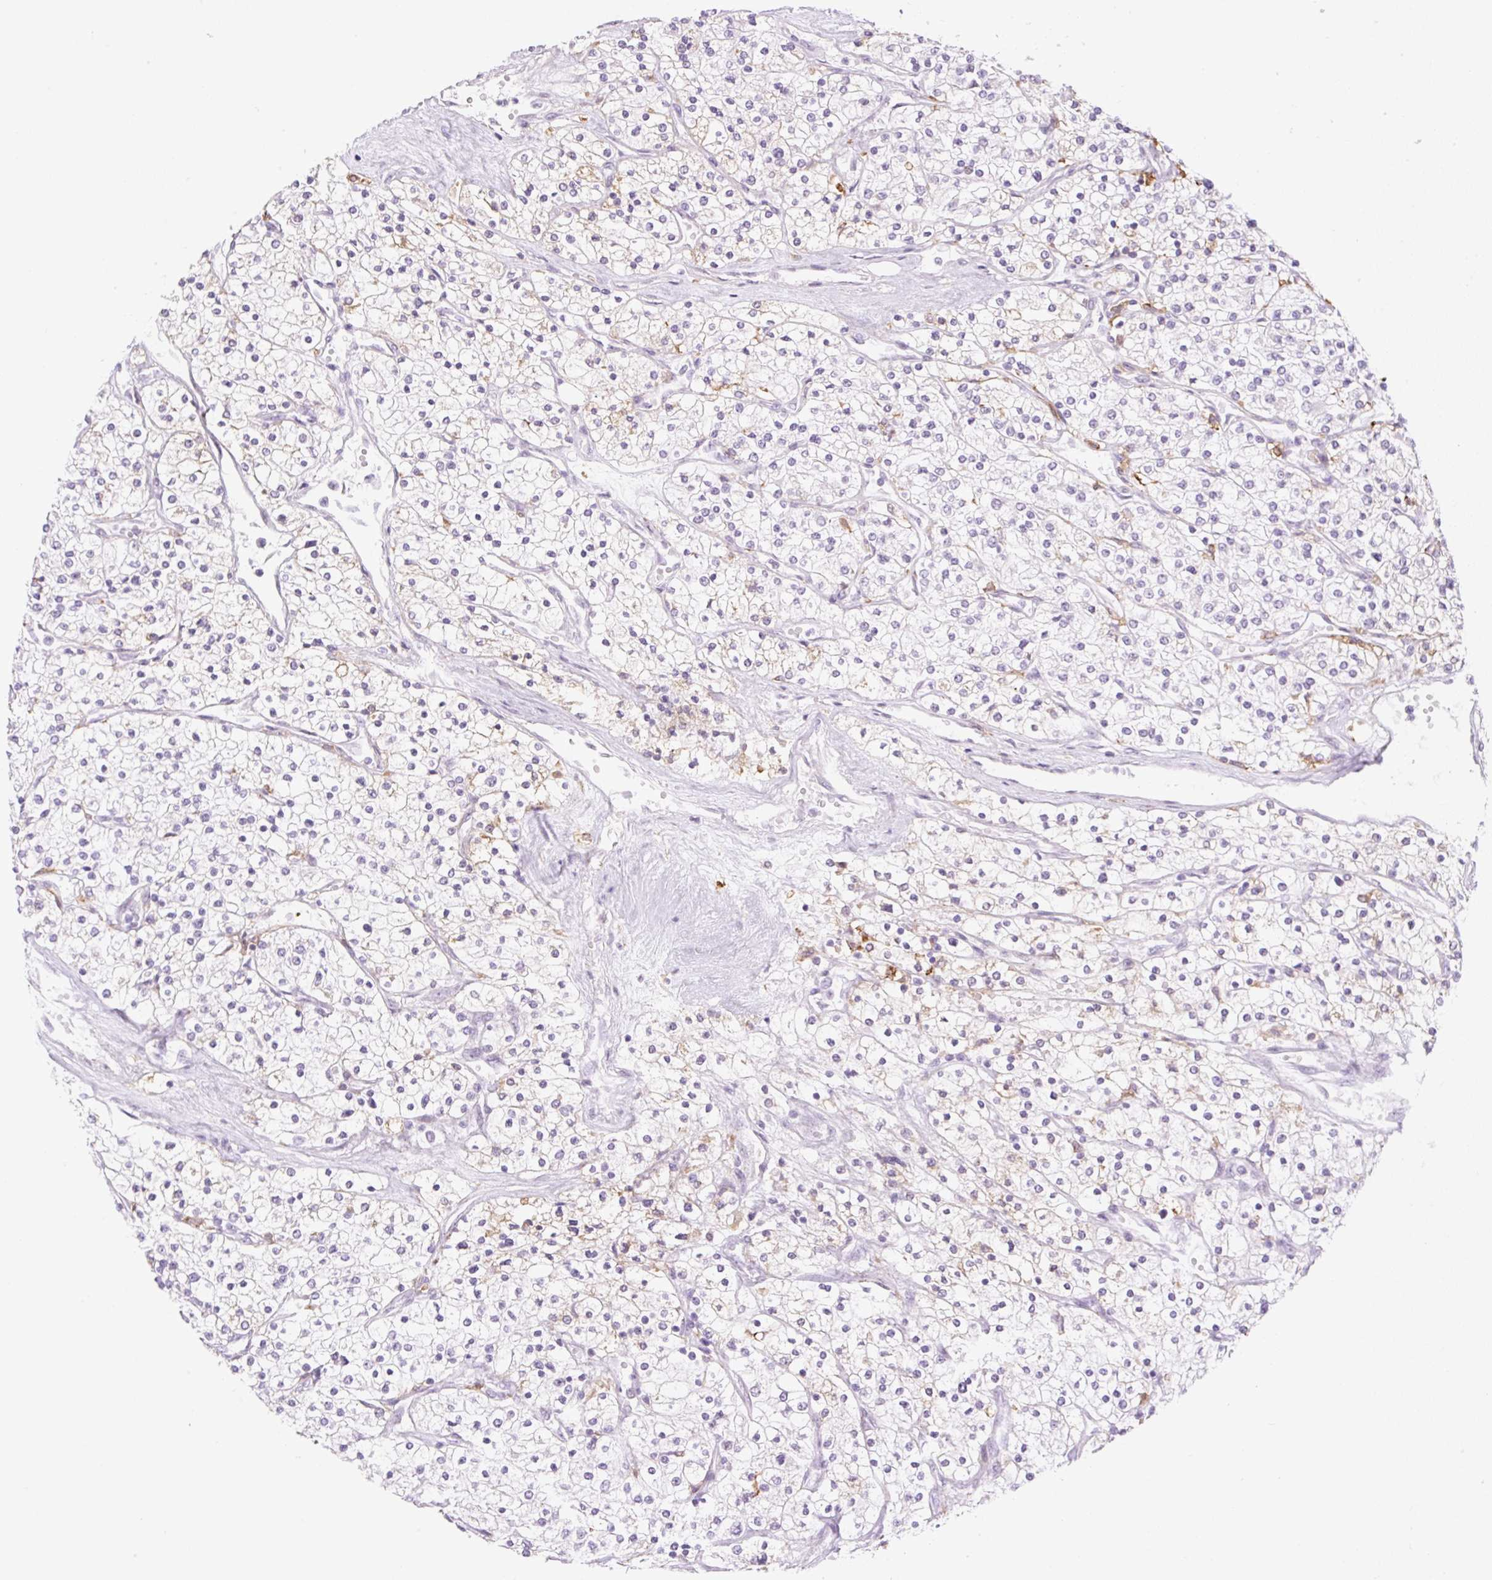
{"staining": {"intensity": "moderate", "quantity": "<25%", "location": "cytoplasmic/membranous"}, "tissue": "renal cancer", "cell_type": "Tumor cells", "image_type": "cancer", "snomed": [{"axis": "morphology", "description": "Adenocarcinoma, NOS"}, {"axis": "topography", "description": "Kidney"}], "caption": "Adenocarcinoma (renal) stained for a protein reveals moderate cytoplasmic/membranous positivity in tumor cells.", "gene": "PALM3", "patient": {"sex": "male", "age": 80}}